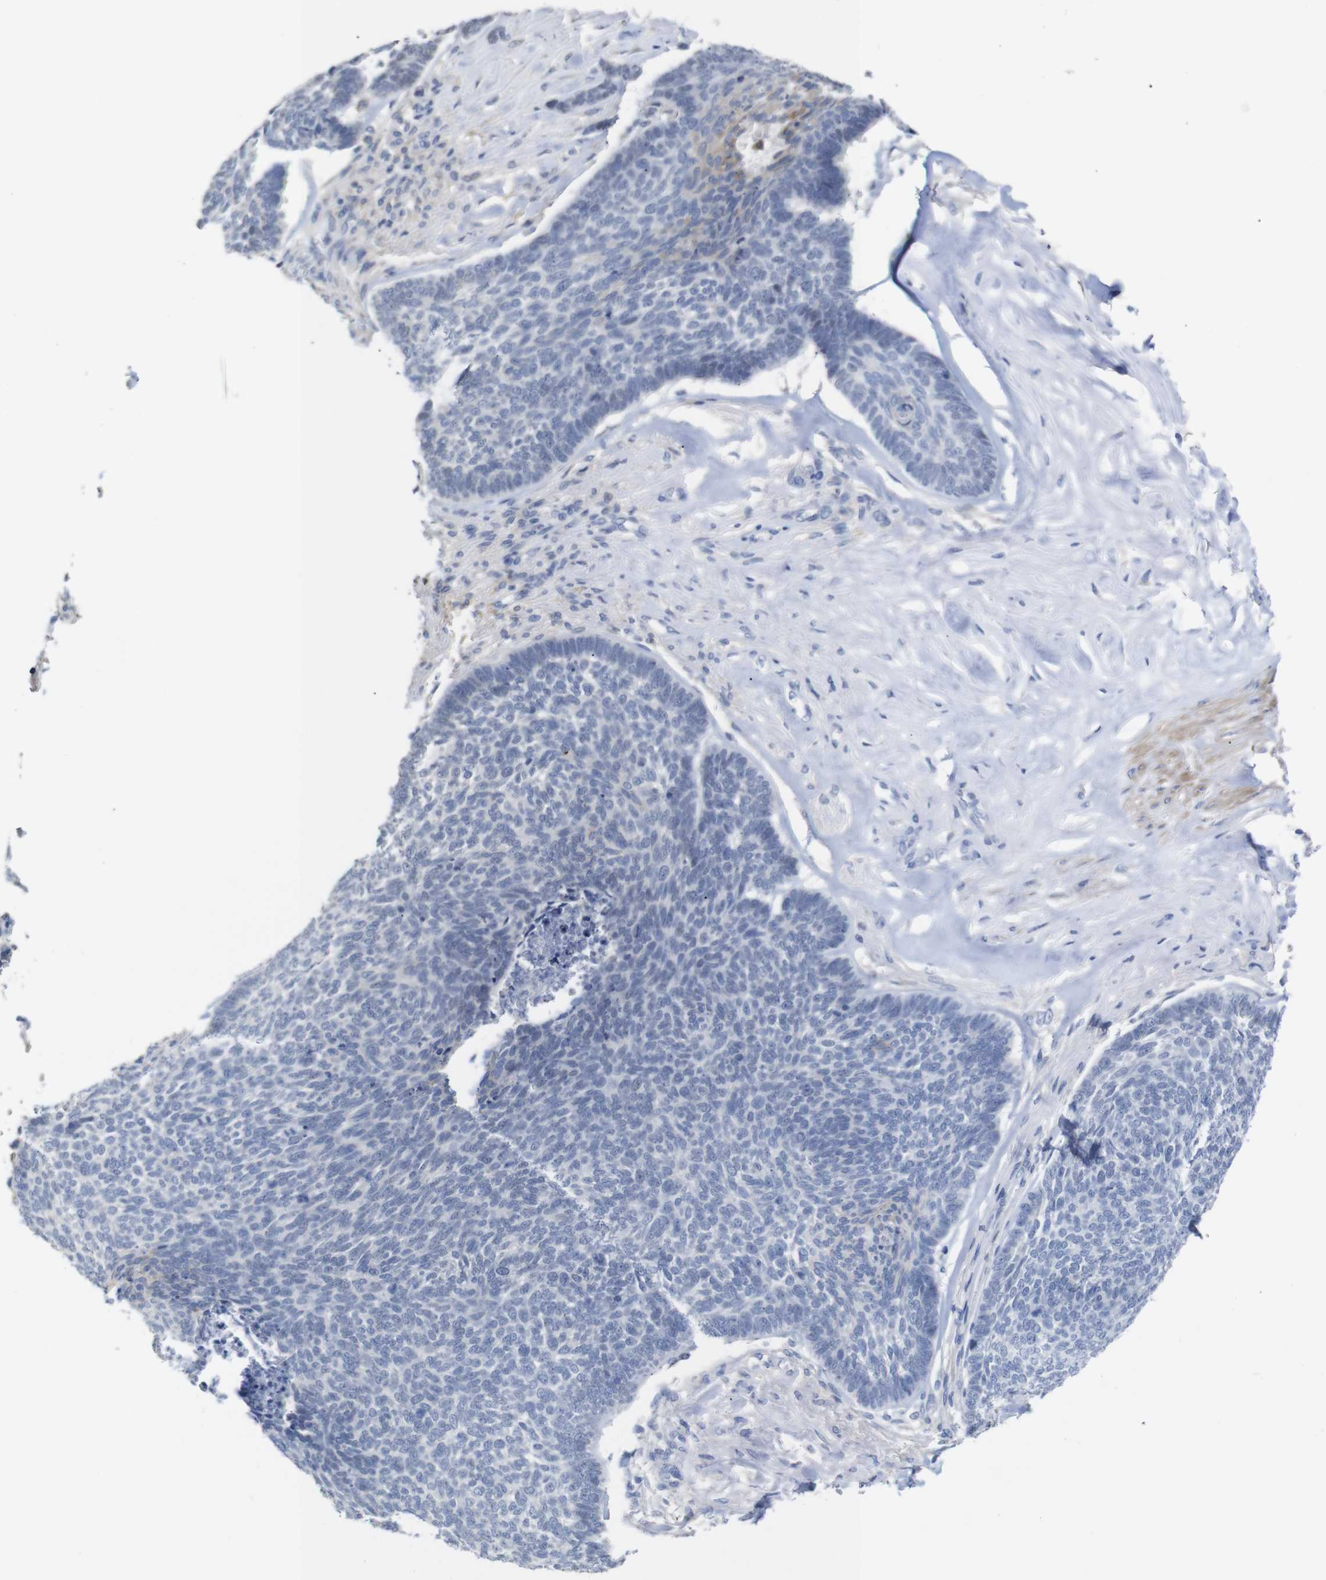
{"staining": {"intensity": "negative", "quantity": "none", "location": "none"}, "tissue": "skin cancer", "cell_type": "Tumor cells", "image_type": "cancer", "snomed": [{"axis": "morphology", "description": "Basal cell carcinoma"}, {"axis": "topography", "description": "Skin"}], "caption": "Skin cancer (basal cell carcinoma) was stained to show a protein in brown. There is no significant expression in tumor cells. The staining was performed using DAB to visualize the protein expression in brown, while the nuclei were stained in blue with hematoxylin (Magnification: 20x).", "gene": "TCEAL9", "patient": {"sex": "male", "age": 84}}